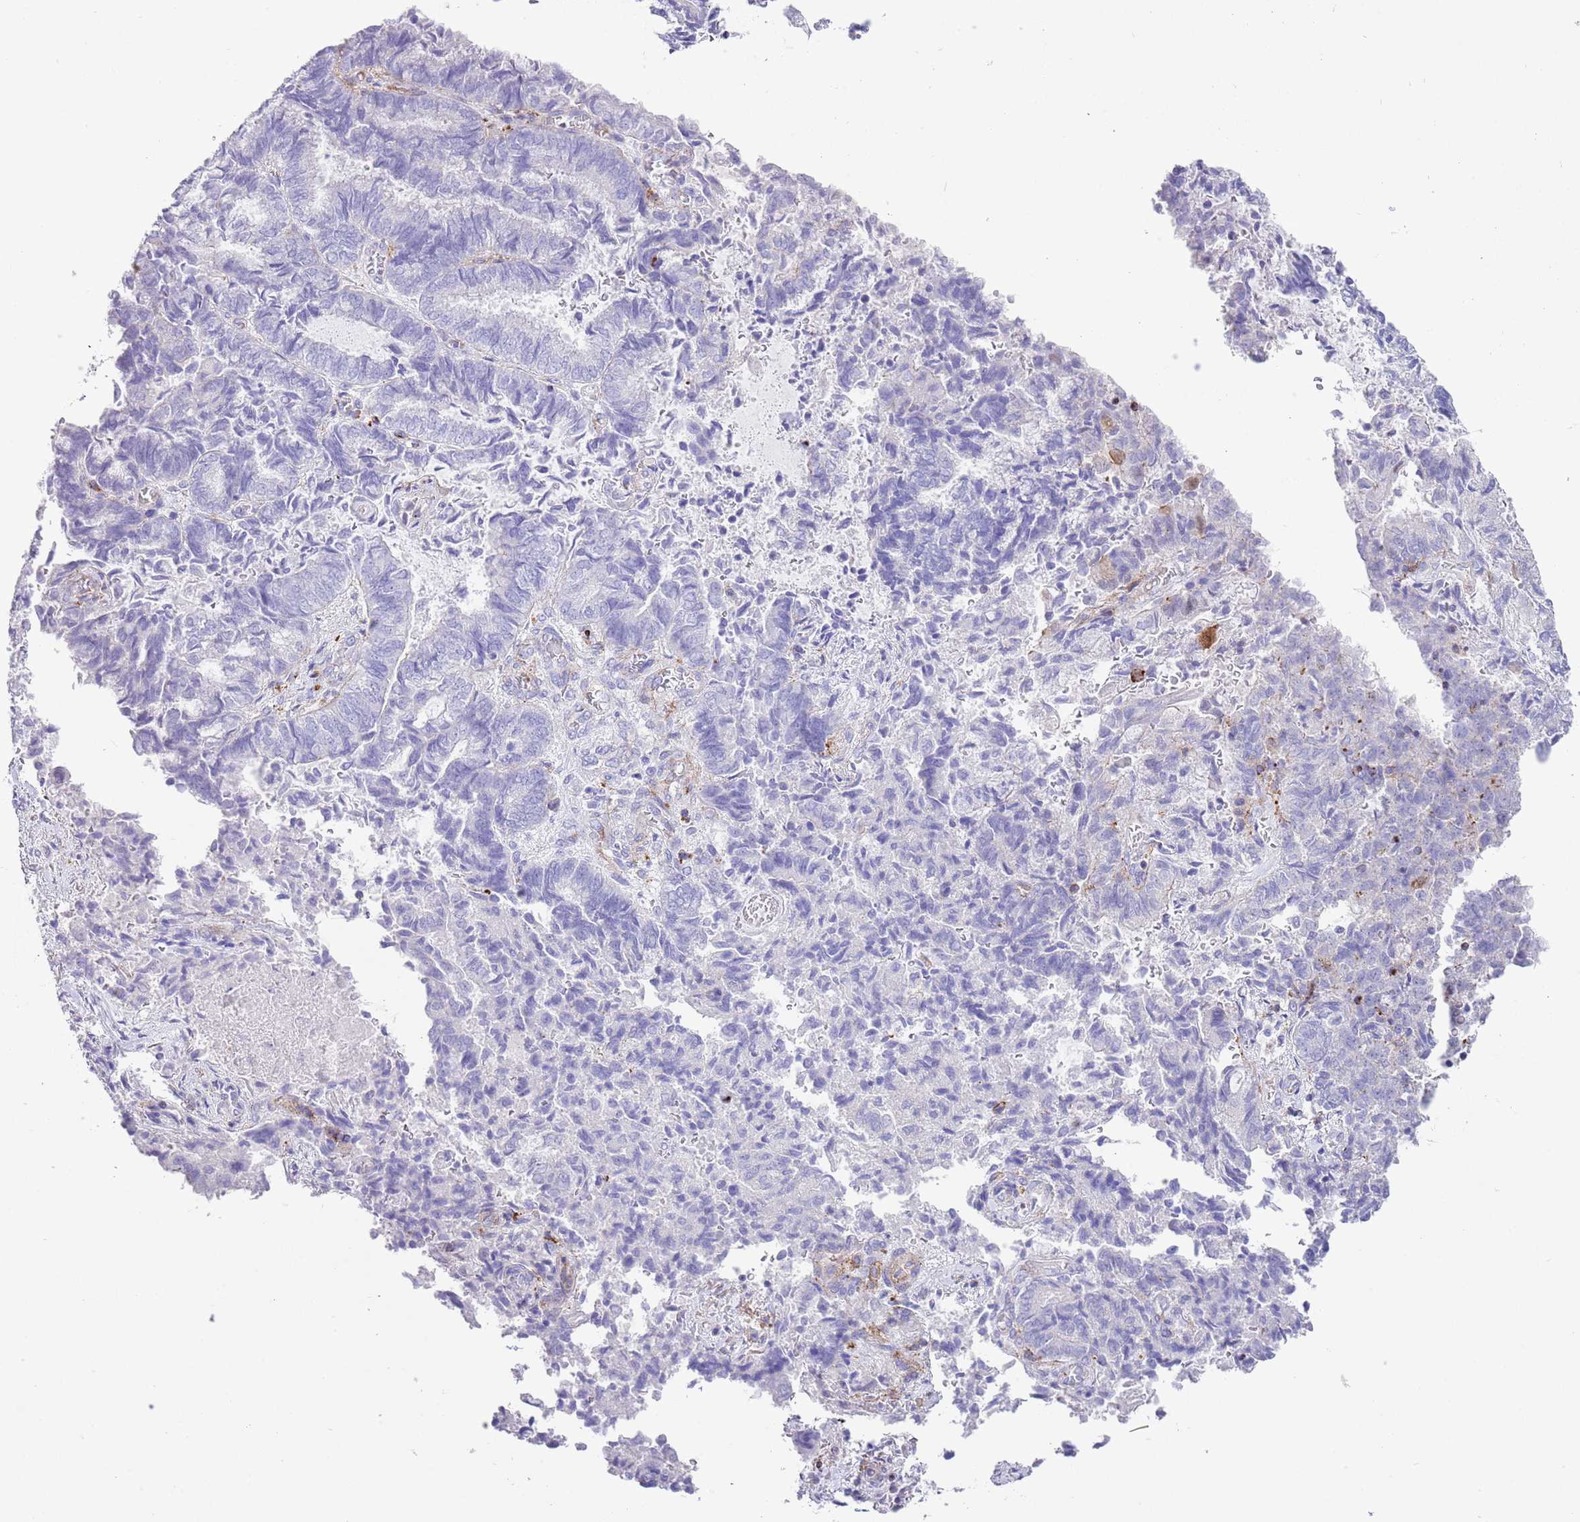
{"staining": {"intensity": "negative", "quantity": "none", "location": "none"}, "tissue": "endometrial cancer", "cell_type": "Tumor cells", "image_type": "cancer", "snomed": [{"axis": "morphology", "description": "Adenocarcinoma, NOS"}, {"axis": "topography", "description": "Endometrium"}], "caption": "DAB immunohistochemical staining of endometrial adenocarcinoma demonstrates no significant positivity in tumor cells.", "gene": "ALDH3A1", "patient": {"sex": "female", "age": 80}}